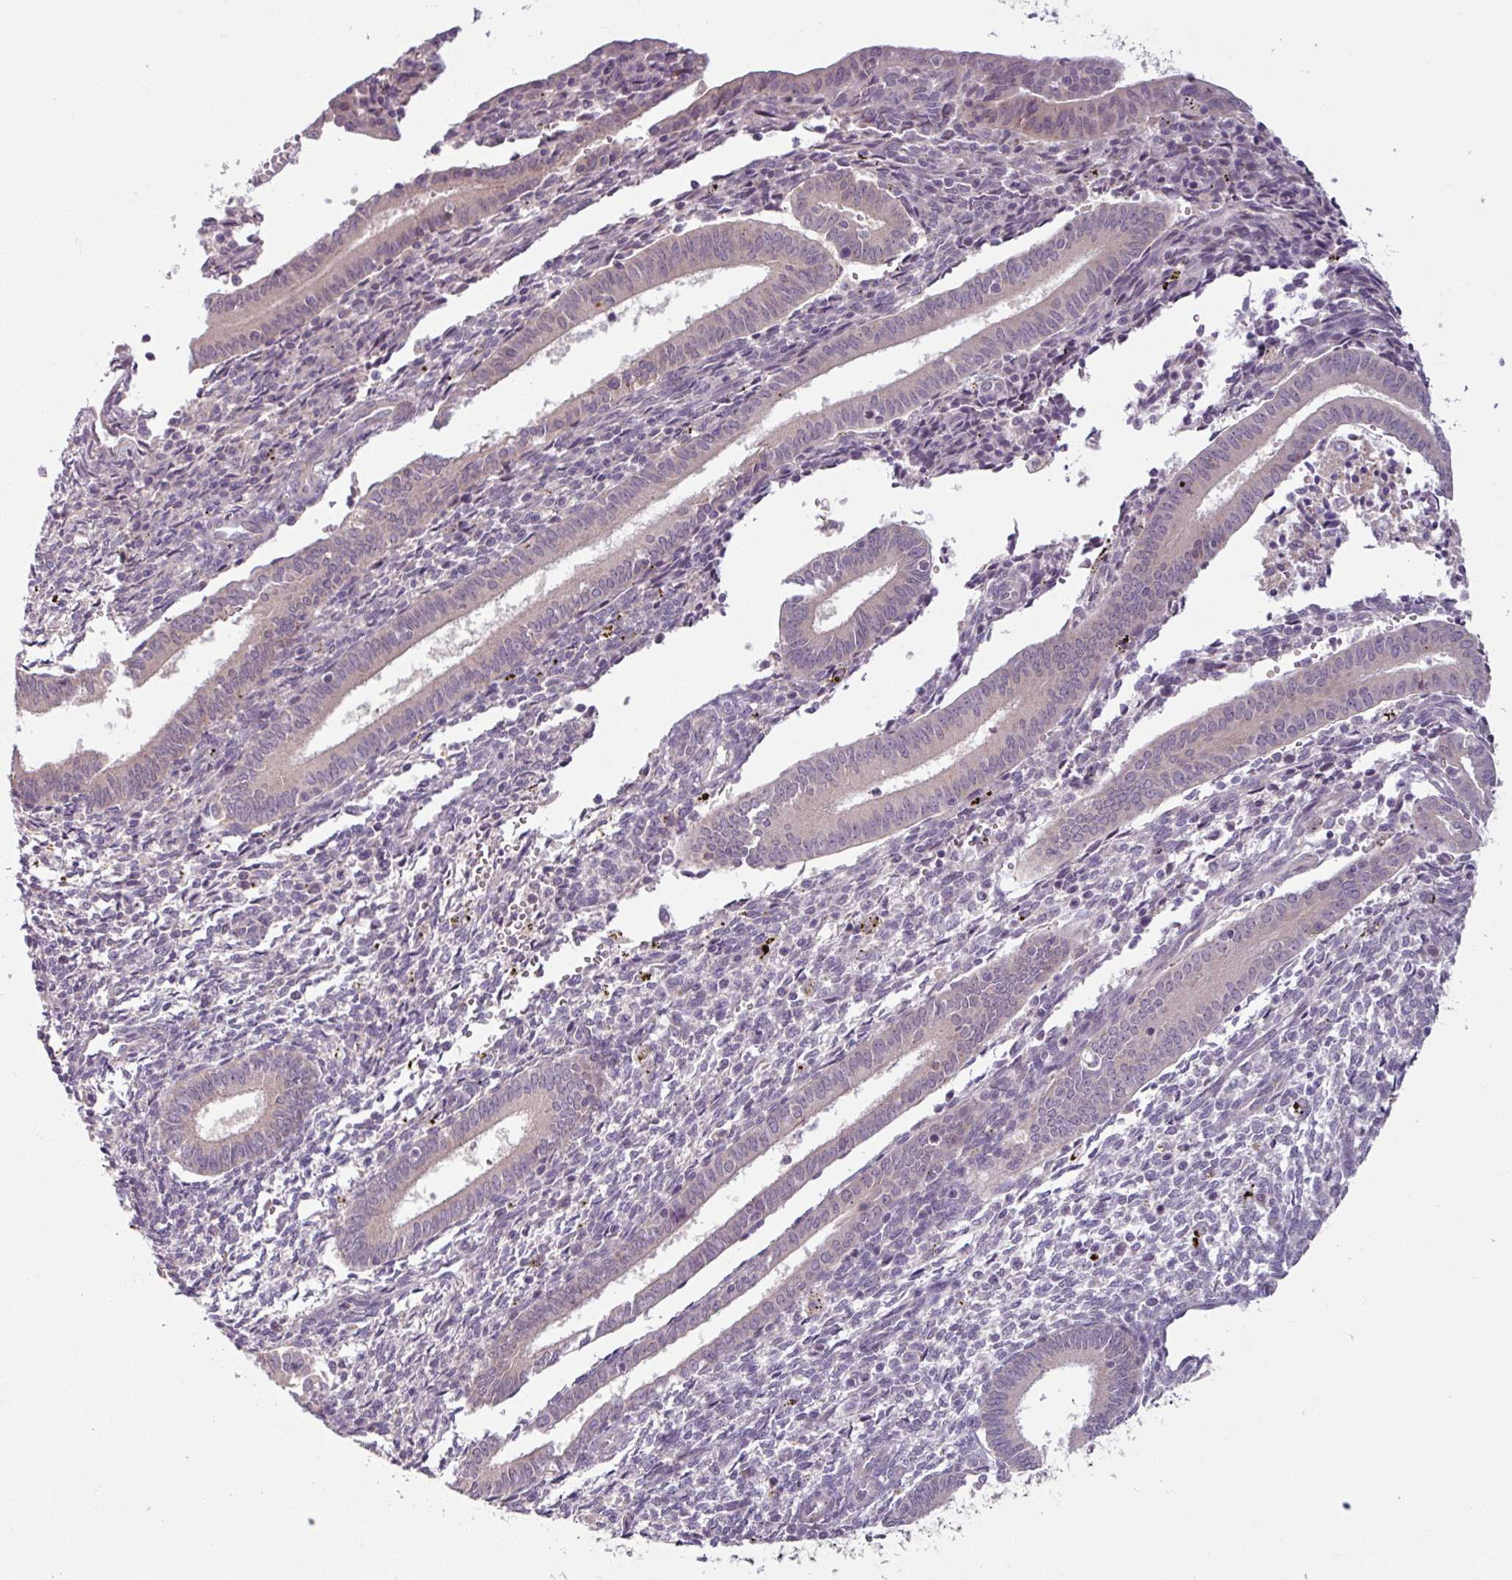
{"staining": {"intensity": "negative", "quantity": "none", "location": "none"}, "tissue": "endometrium", "cell_type": "Cells in endometrial stroma", "image_type": "normal", "snomed": [{"axis": "morphology", "description": "Normal tissue, NOS"}, {"axis": "topography", "description": "Endometrium"}], "caption": "Endometrium stained for a protein using immunohistochemistry shows no expression cells in endometrial stroma.", "gene": "OGFOD3", "patient": {"sex": "female", "age": 41}}